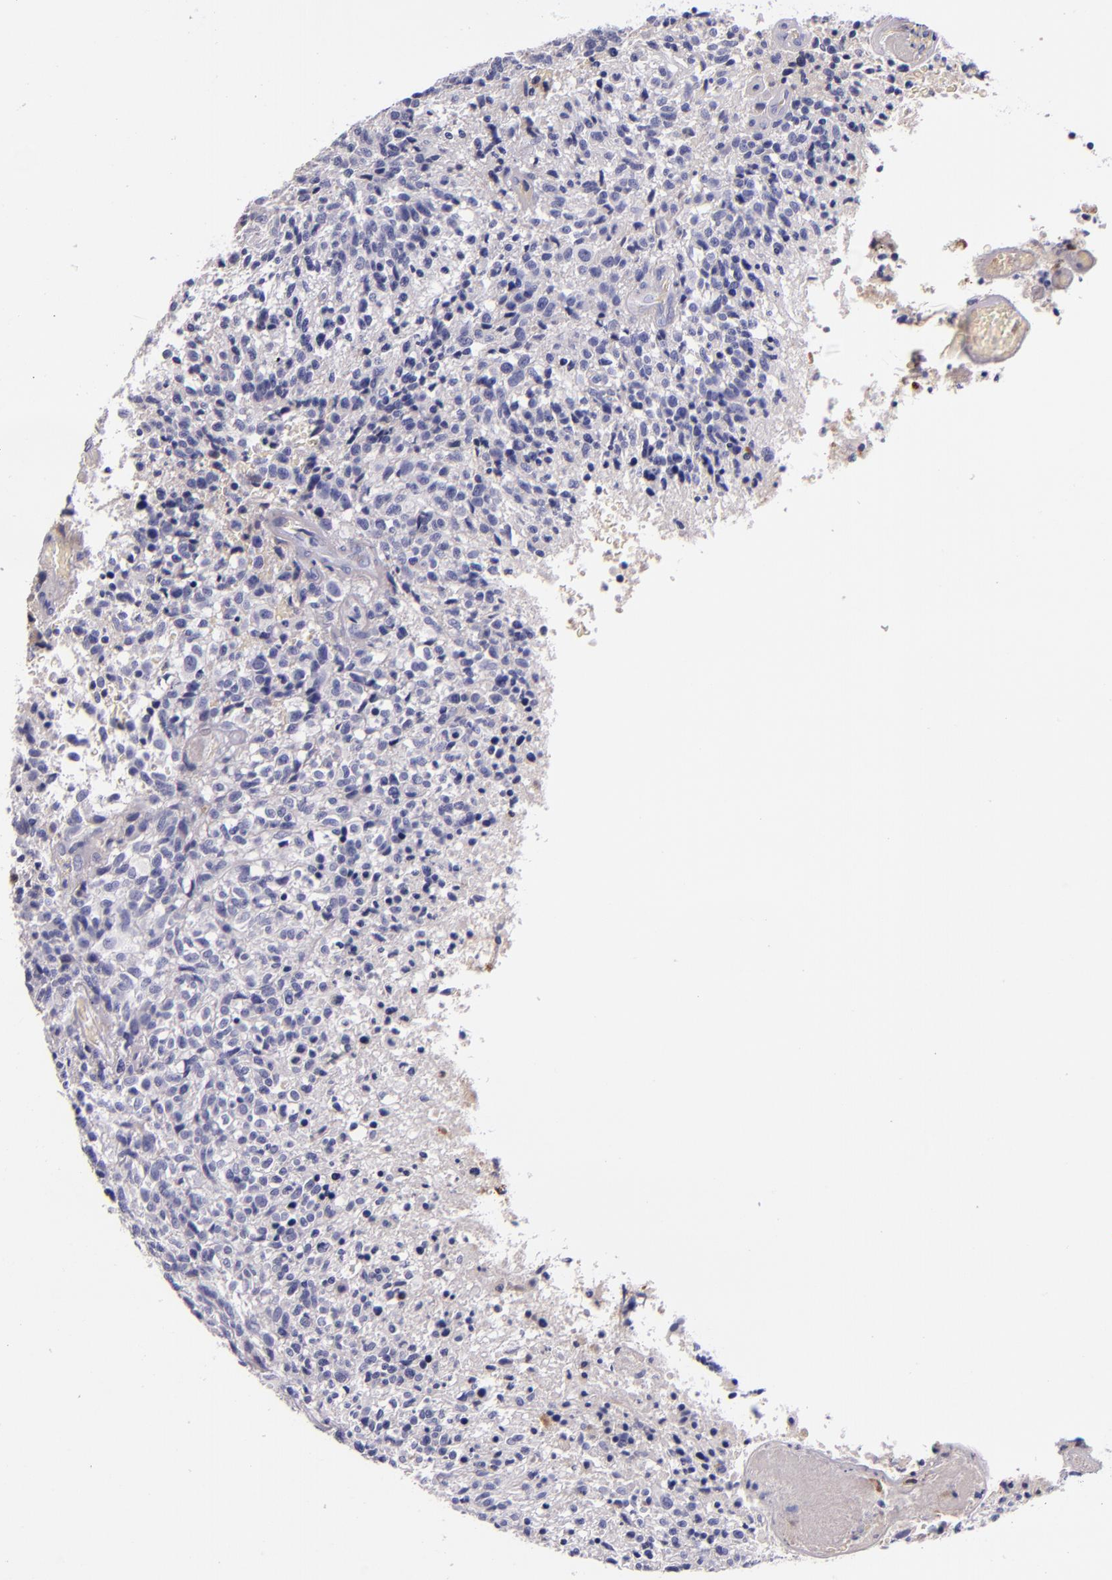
{"staining": {"intensity": "negative", "quantity": "none", "location": "none"}, "tissue": "glioma", "cell_type": "Tumor cells", "image_type": "cancer", "snomed": [{"axis": "morphology", "description": "Glioma, malignant, High grade"}, {"axis": "topography", "description": "Brain"}], "caption": "This histopathology image is of glioma stained with immunohistochemistry (IHC) to label a protein in brown with the nuclei are counter-stained blue. There is no positivity in tumor cells.", "gene": "KNG1", "patient": {"sex": "male", "age": 36}}